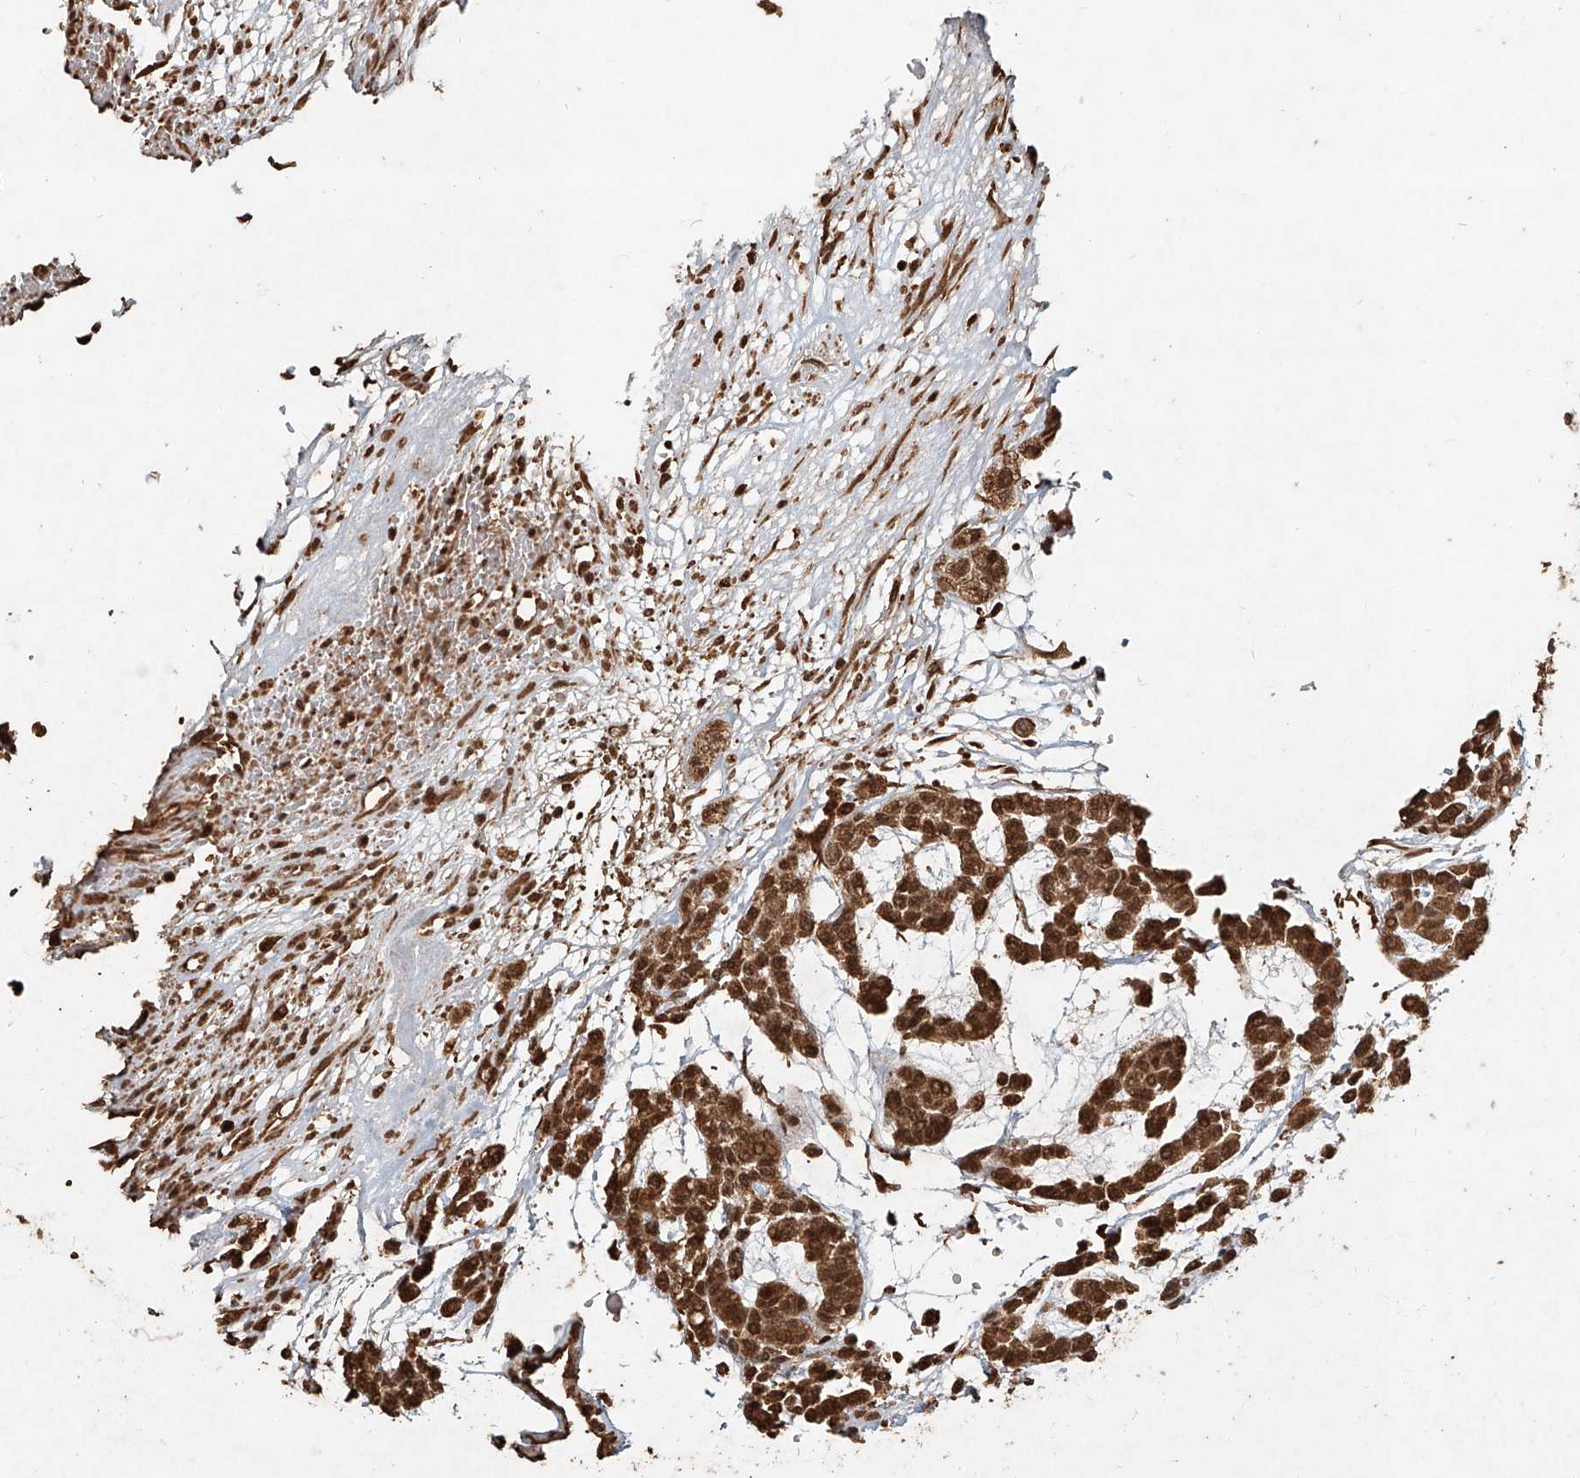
{"staining": {"intensity": "strong", "quantity": ">75%", "location": "cytoplasmic/membranous,nuclear"}, "tissue": "head and neck cancer", "cell_type": "Tumor cells", "image_type": "cancer", "snomed": [{"axis": "morphology", "description": "Adenocarcinoma, NOS"}, {"axis": "morphology", "description": "Adenoma, NOS"}, {"axis": "topography", "description": "Head-Neck"}], "caption": "Immunohistochemistry (DAB) staining of head and neck cancer (adenocarcinoma) reveals strong cytoplasmic/membranous and nuclear protein positivity in approximately >75% of tumor cells.", "gene": "UBE2K", "patient": {"sex": "female", "age": 55}}